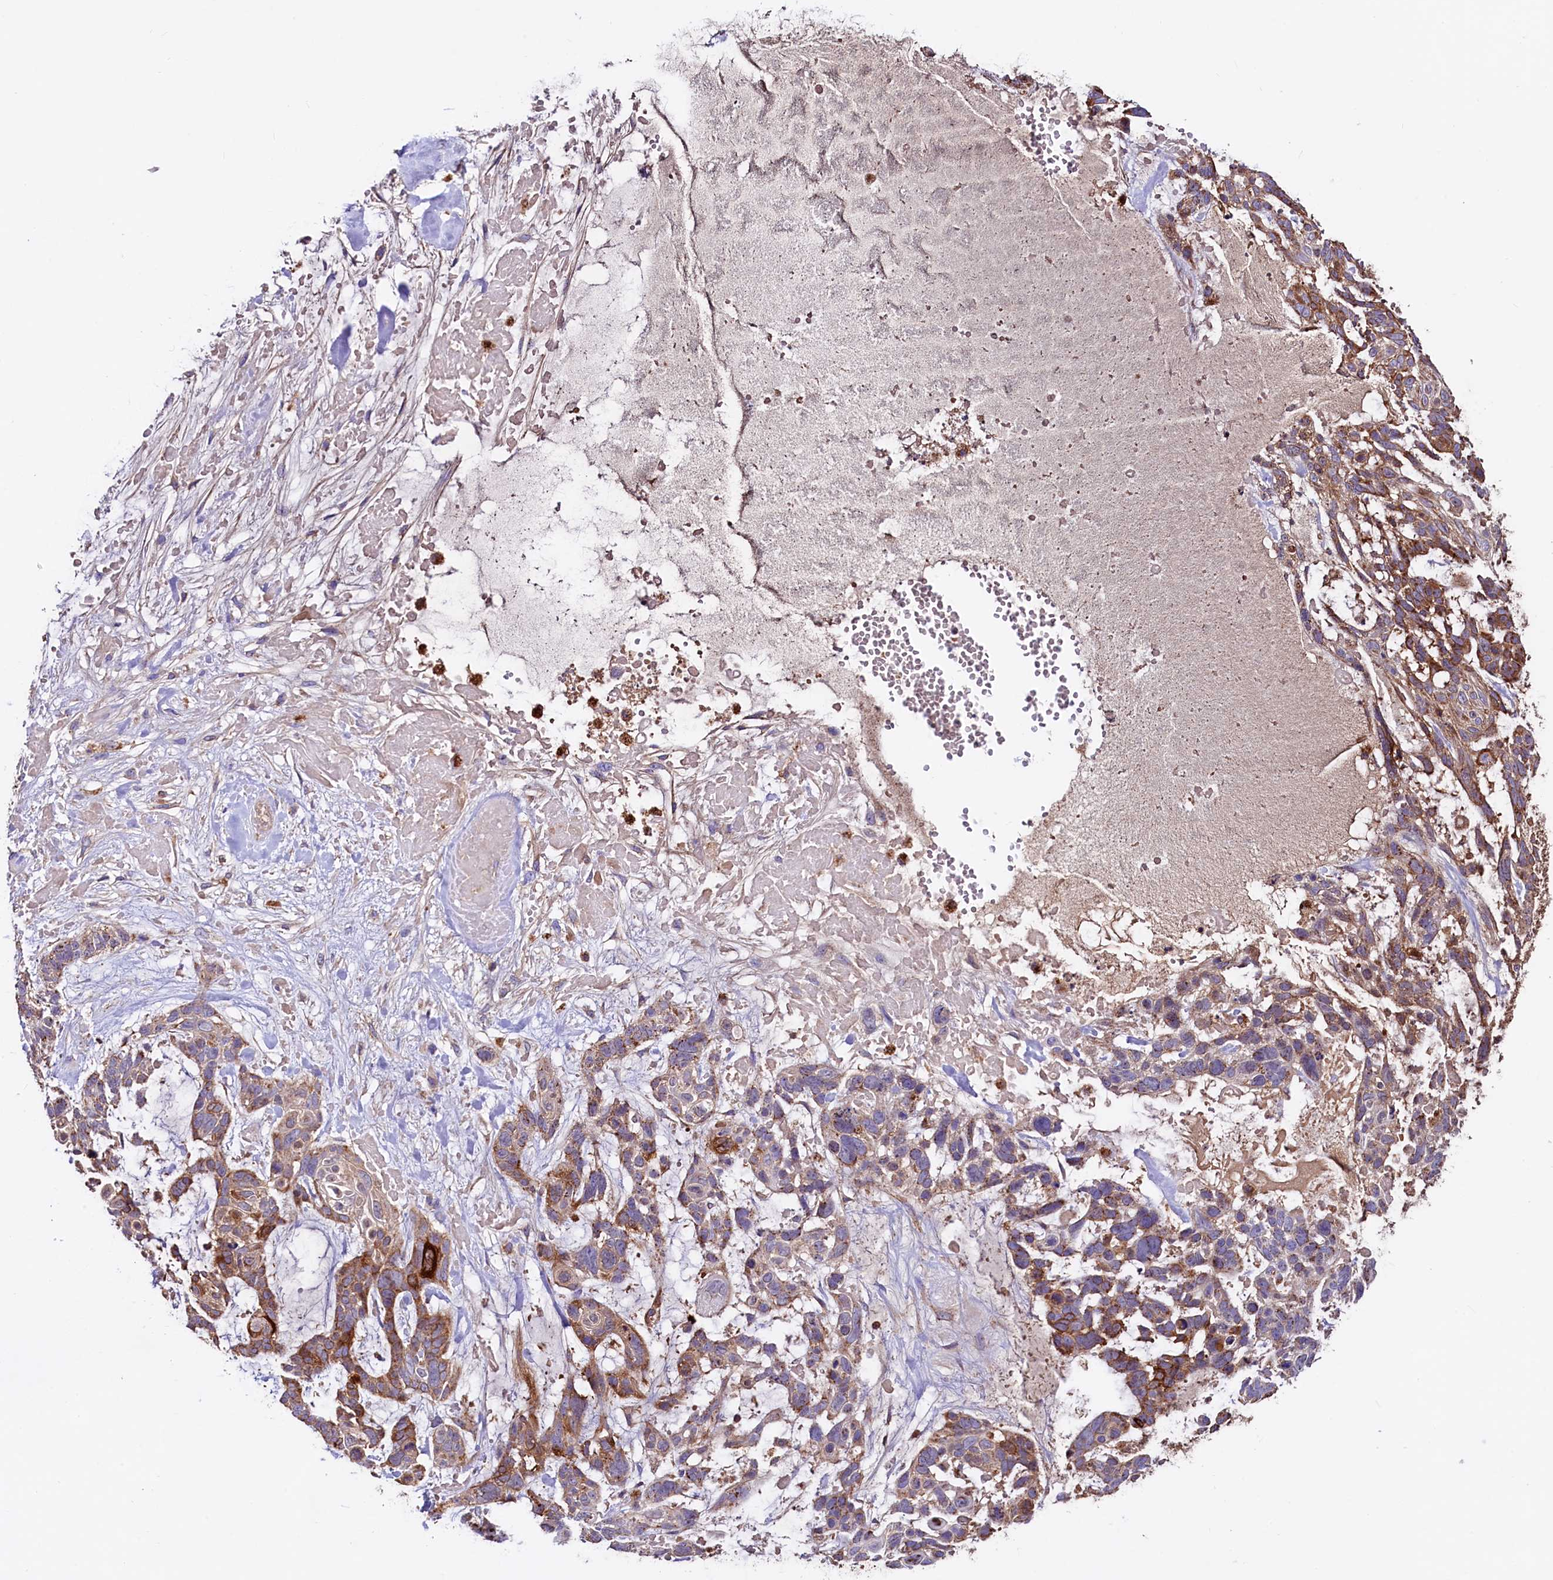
{"staining": {"intensity": "moderate", "quantity": ">75%", "location": "cytoplasmic/membranous"}, "tissue": "skin cancer", "cell_type": "Tumor cells", "image_type": "cancer", "snomed": [{"axis": "morphology", "description": "Basal cell carcinoma"}, {"axis": "topography", "description": "Skin"}], "caption": "An immunohistochemistry histopathology image of neoplastic tissue is shown. Protein staining in brown labels moderate cytoplasmic/membranous positivity in skin cancer (basal cell carcinoma) within tumor cells.", "gene": "CIAO3", "patient": {"sex": "male", "age": 88}}